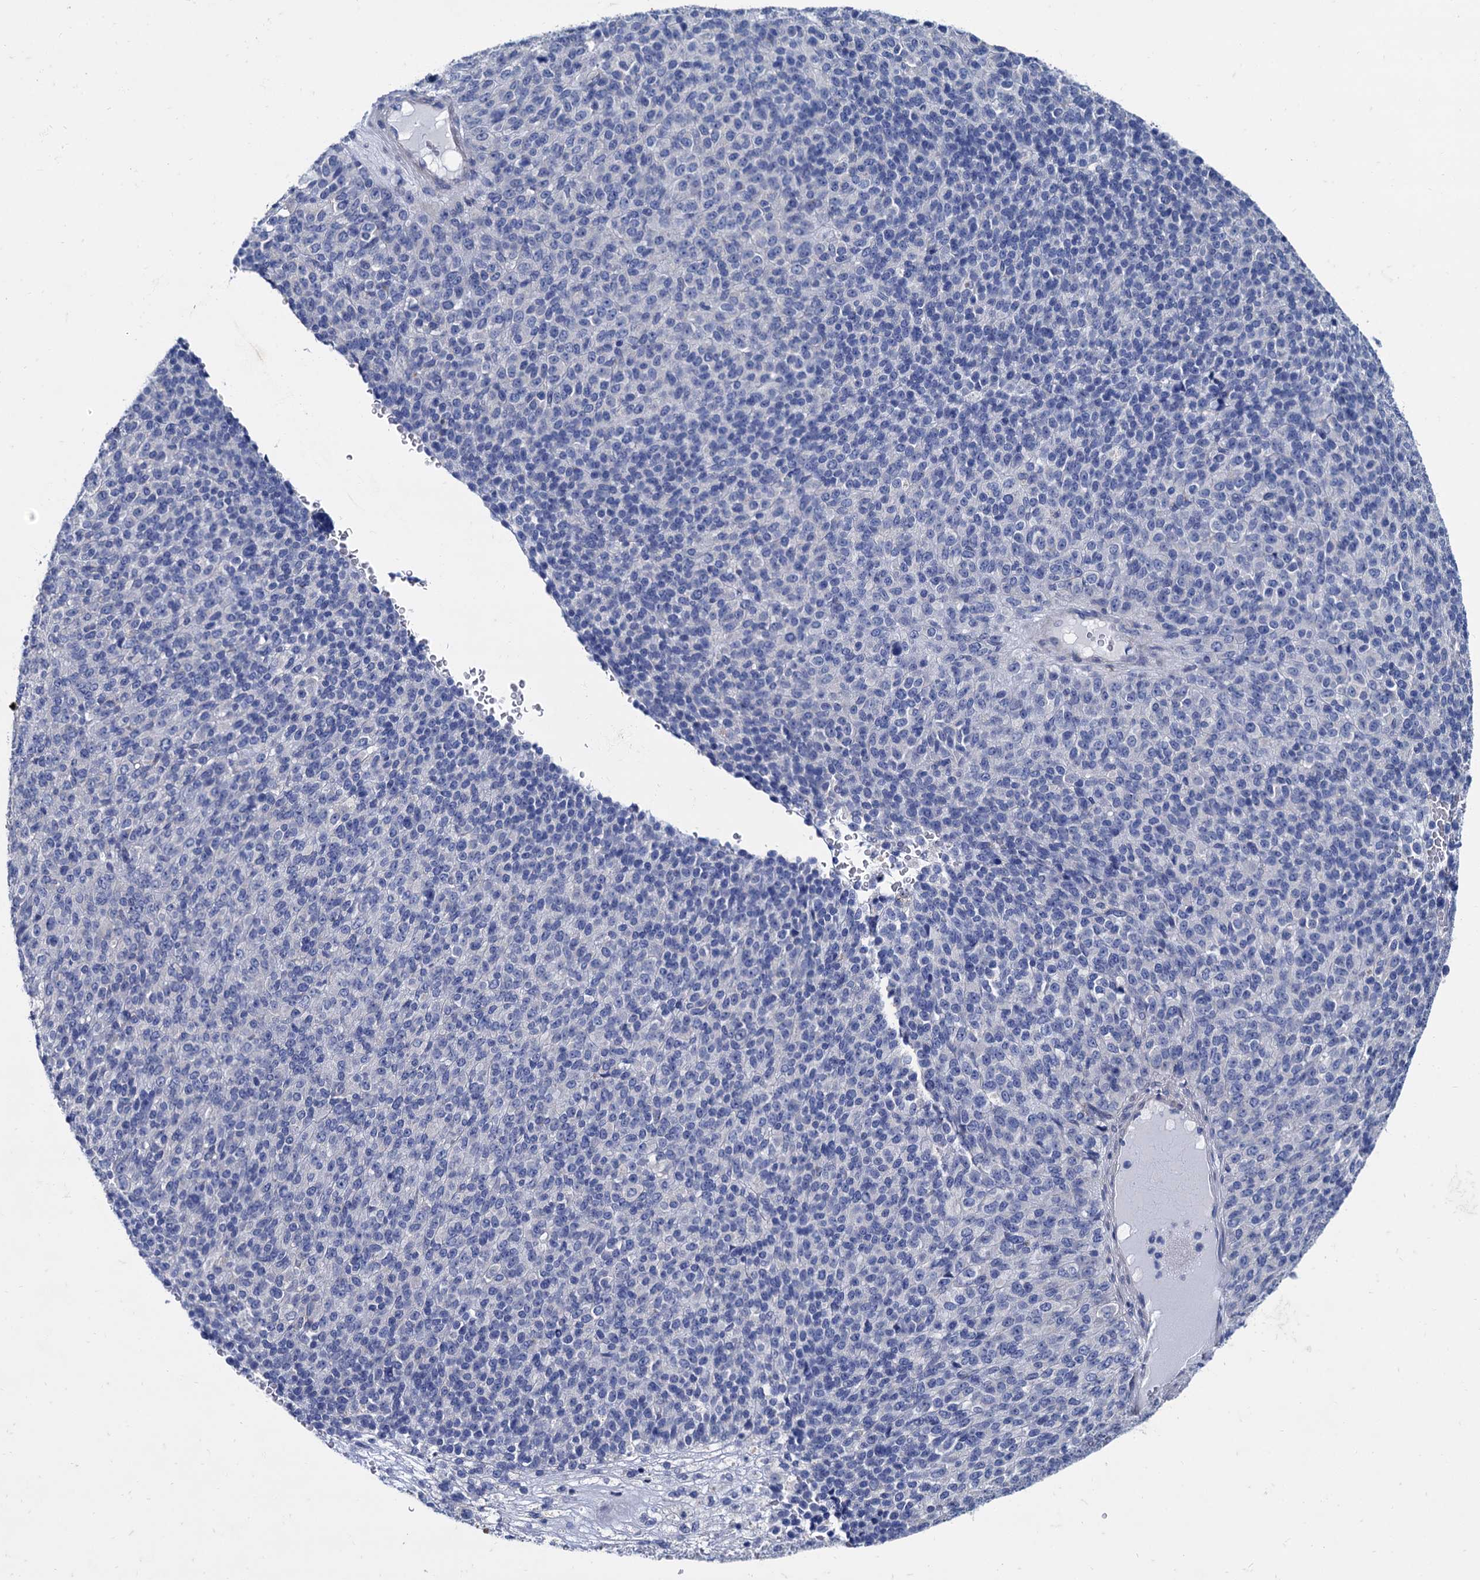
{"staining": {"intensity": "negative", "quantity": "none", "location": "none"}, "tissue": "melanoma", "cell_type": "Tumor cells", "image_type": "cancer", "snomed": [{"axis": "morphology", "description": "Malignant melanoma, Metastatic site"}, {"axis": "topography", "description": "Brain"}], "caption": "High power microscopy micrograph of an IHC image of melanoma, revealing no significant positivity in tumor cells. (Stains: DAB (3,3'-diaminobenzidine) immunohistochemistry with hematoxylin counter stain, Microscopy: brightfield microscopy at high magnification).", "gene": "FOXR2", "patient": {"sex": "female", "age": 56}}